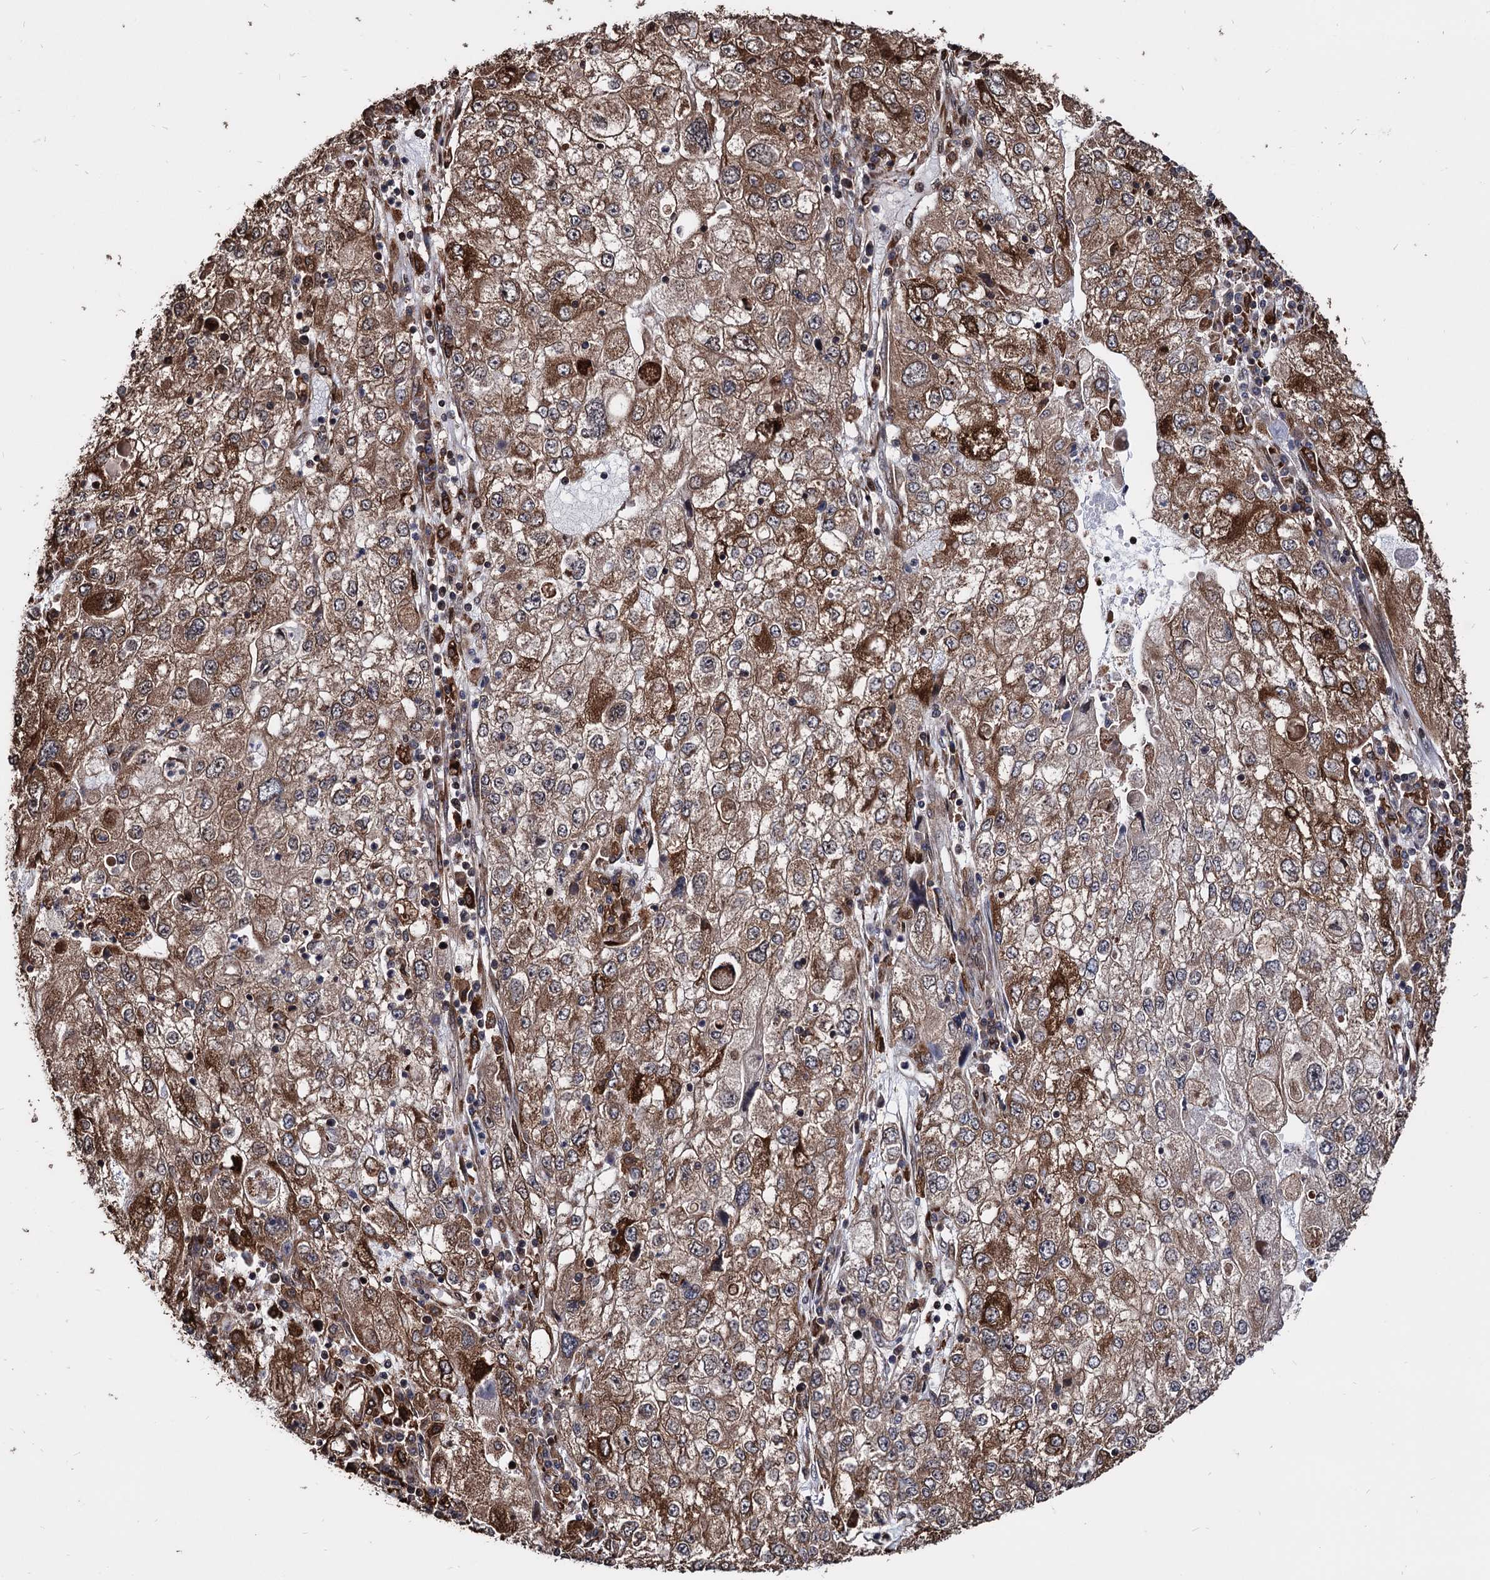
{"staining": {"intensity": "strong", "quantity": ">75%", "location": "cytoplasmic/membranous"}, "tissue": "endometrial cancer", "cell_type": "Tumor cells", "image_type": "cancer", "snomed": [{"axis": "morphology", "description": "Adenocarcinoma, NOS"}, {"axis": "topography", "description": "Endometrium"}], "caption": "The image displays staining of endometrial cancer (adenocarcinoma), revealing strong cytoplasmic/membranous protein positivity (brown color) within tumor cells.", "gene": "ANKRD12", "patient": {"sex": "female", "age": 49}}